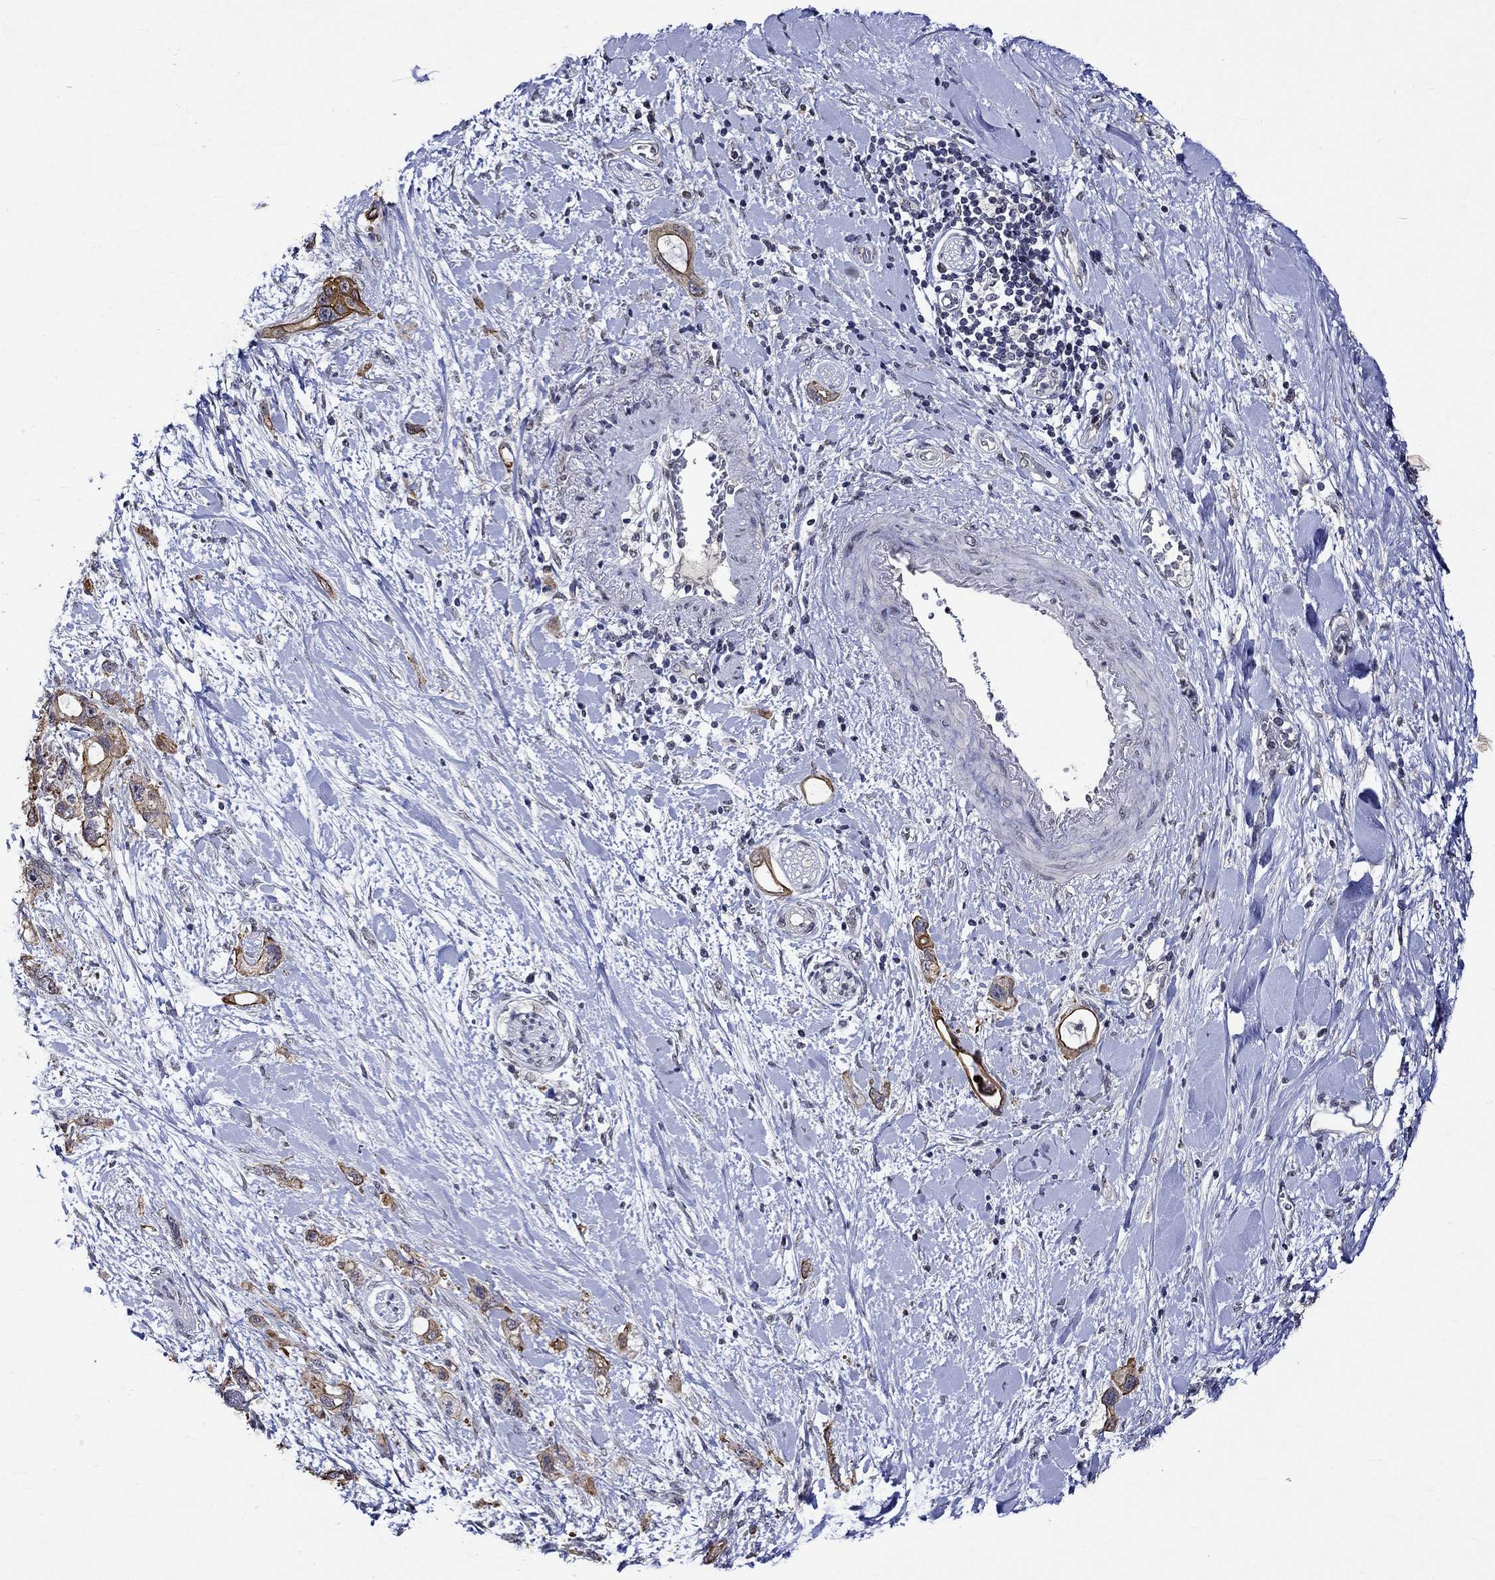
{"staining": {"intensity": "moderate", "quantity": "25%-75%", "location": "cytoplasmic/membranous"}, "tissue": "pancreatic cancer", "cell_type": "Tumor cells", "image_type": "cancer", "snomed": [{"axis": "morphology", "description": "Adenocarcinoma, NOS"}, {"axis": "topography", "description": "Pancreas"}], "caption": "Protein expression analysis of human pancreatic cancer (adenocarcinoma) reveals moderate cytoplasmic/membranous staining in approximately 25%-75% of tumor cells.", "gene": "DDX3Y", "patient": {"sex": "female", "age": 56}}